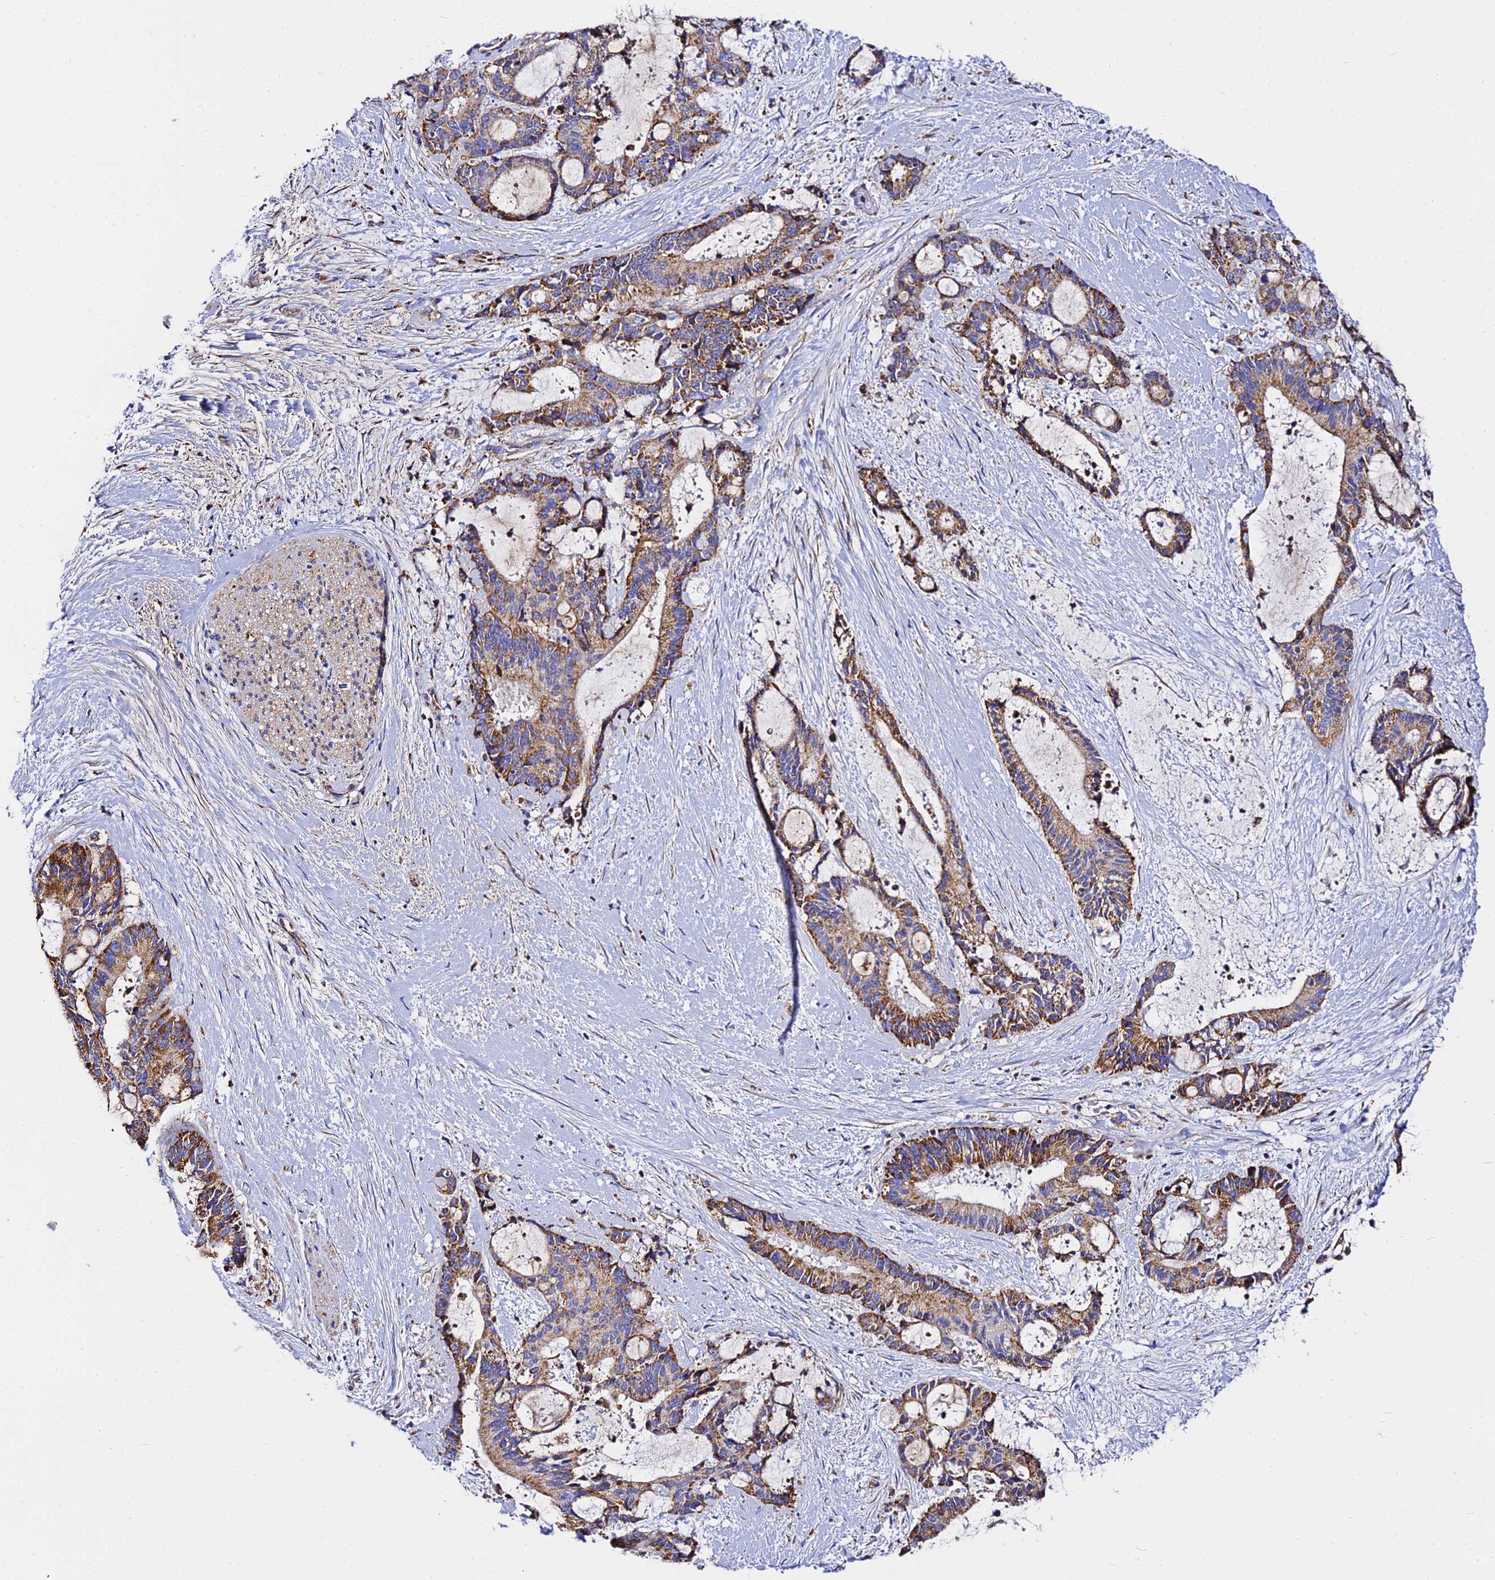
{"staining": {"intensity": "moderate", "quantity": ">75%", "location": "cytoplasmic/membranous"}, "tissue": "liver cancer", "cell_type": "Tumor cells", "image_type": "cancer", "snomed": [{"axis": "morphology", "description": "Normal tissue, NOS"}, {"axis": "morphology", "description": "Cholangiocarcinoma"}, {"axis": "topography", "description": "Liver"}, {"axis": "topography", "description": "Peripheral nerve tissue"}], "caption": "The histopathology image reveals immunohistochemical staining of liver cholangiocarcinoma. There is moderate cytoplasmic/membranous expression is present in about >75% of tumor cells. (Brightfield microscopy of DAB IHC at high magnification).", "gene": "ZNF573", "patient": {"sex": "female", "age": 73}}